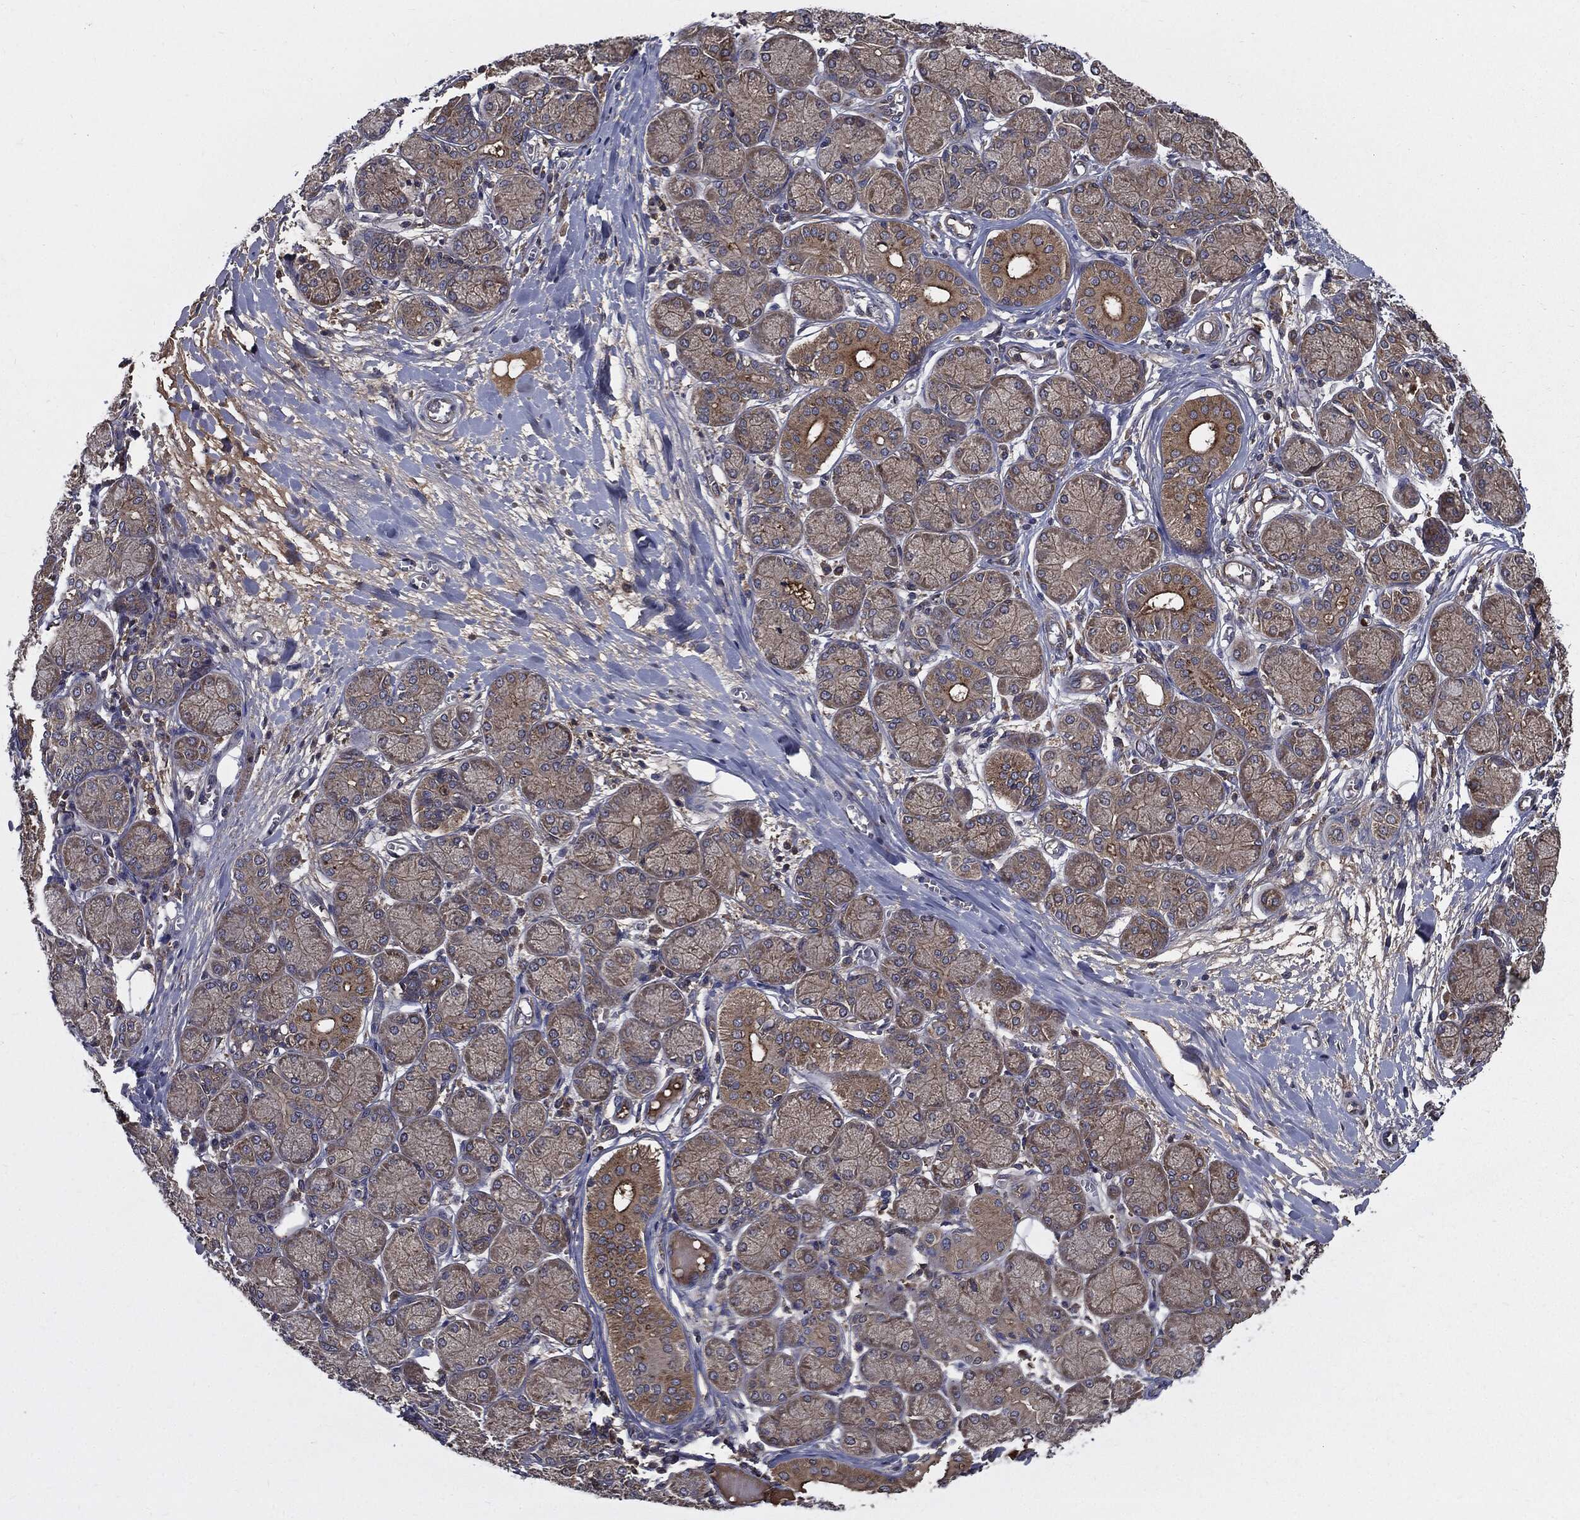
{"staining": {"intensity": "moderate", "quantity": "25%-75%", "location": "cytoplasmic/membranous"}, "tissue": "salivary gland", "cell_type": "Glandular cells", "image_type": "normal", "snomed": [{"axis": "morphology", "description": "Normal tissue, NOS"}, {"axis": "topography", "description": "Salivary gland"}, {"axis": "topography", "description": "Peripheral nerve tissue"}], "caption": "Approximately 25%-75% of glandular cells in benign human salivary gland demonstrate moderate cytoplasmic/membranous protein staining as visualized by brown immunohistochemical staining.", "gene": "PDCD6IP", "patient": {"sex": "female", "age": 24}}